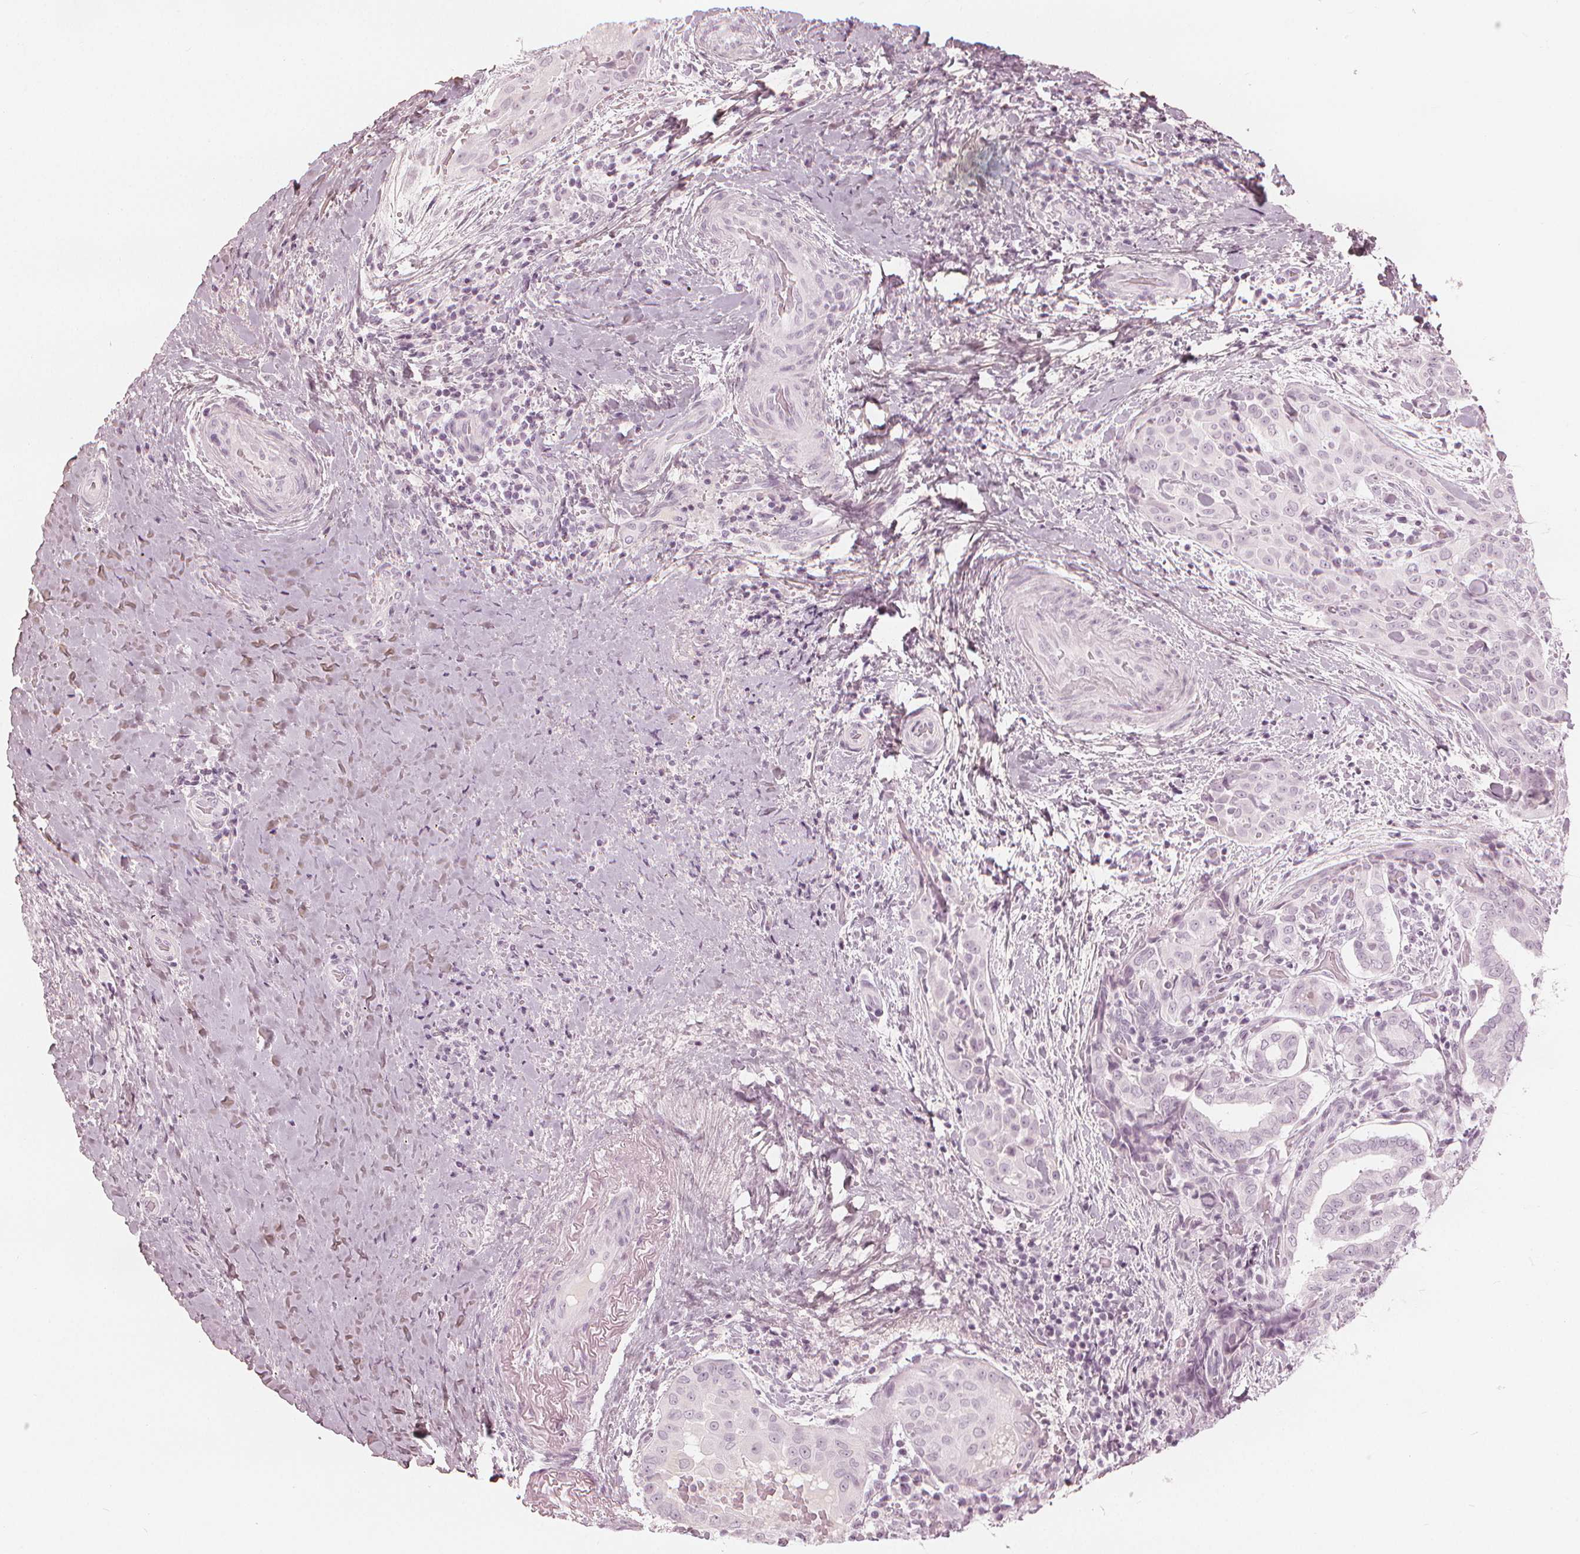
{"staining": {"intensity": "negative", "quantity": "none", "location": "none"}, "tissue": "thyroid cancer", "cell_type": "Tumor cells", "image_type": "cancer", "snomed": [{"axis": "morphology", "description": "Papillary adenocarcinoma, NOS"}, {"axis": "morphology", "description": "Papillary adenoma metastatic"}, {"axis": "topography", "description": "Thyroid gland"}], "caption": "Thyroid cancer (papillary adenocarcinoma) stained for a protein using immunohistochemistry (IHC) shows no expression tumor cells.", "gene": "PAEP", "patient": {"sex": "female", "age": 50}}